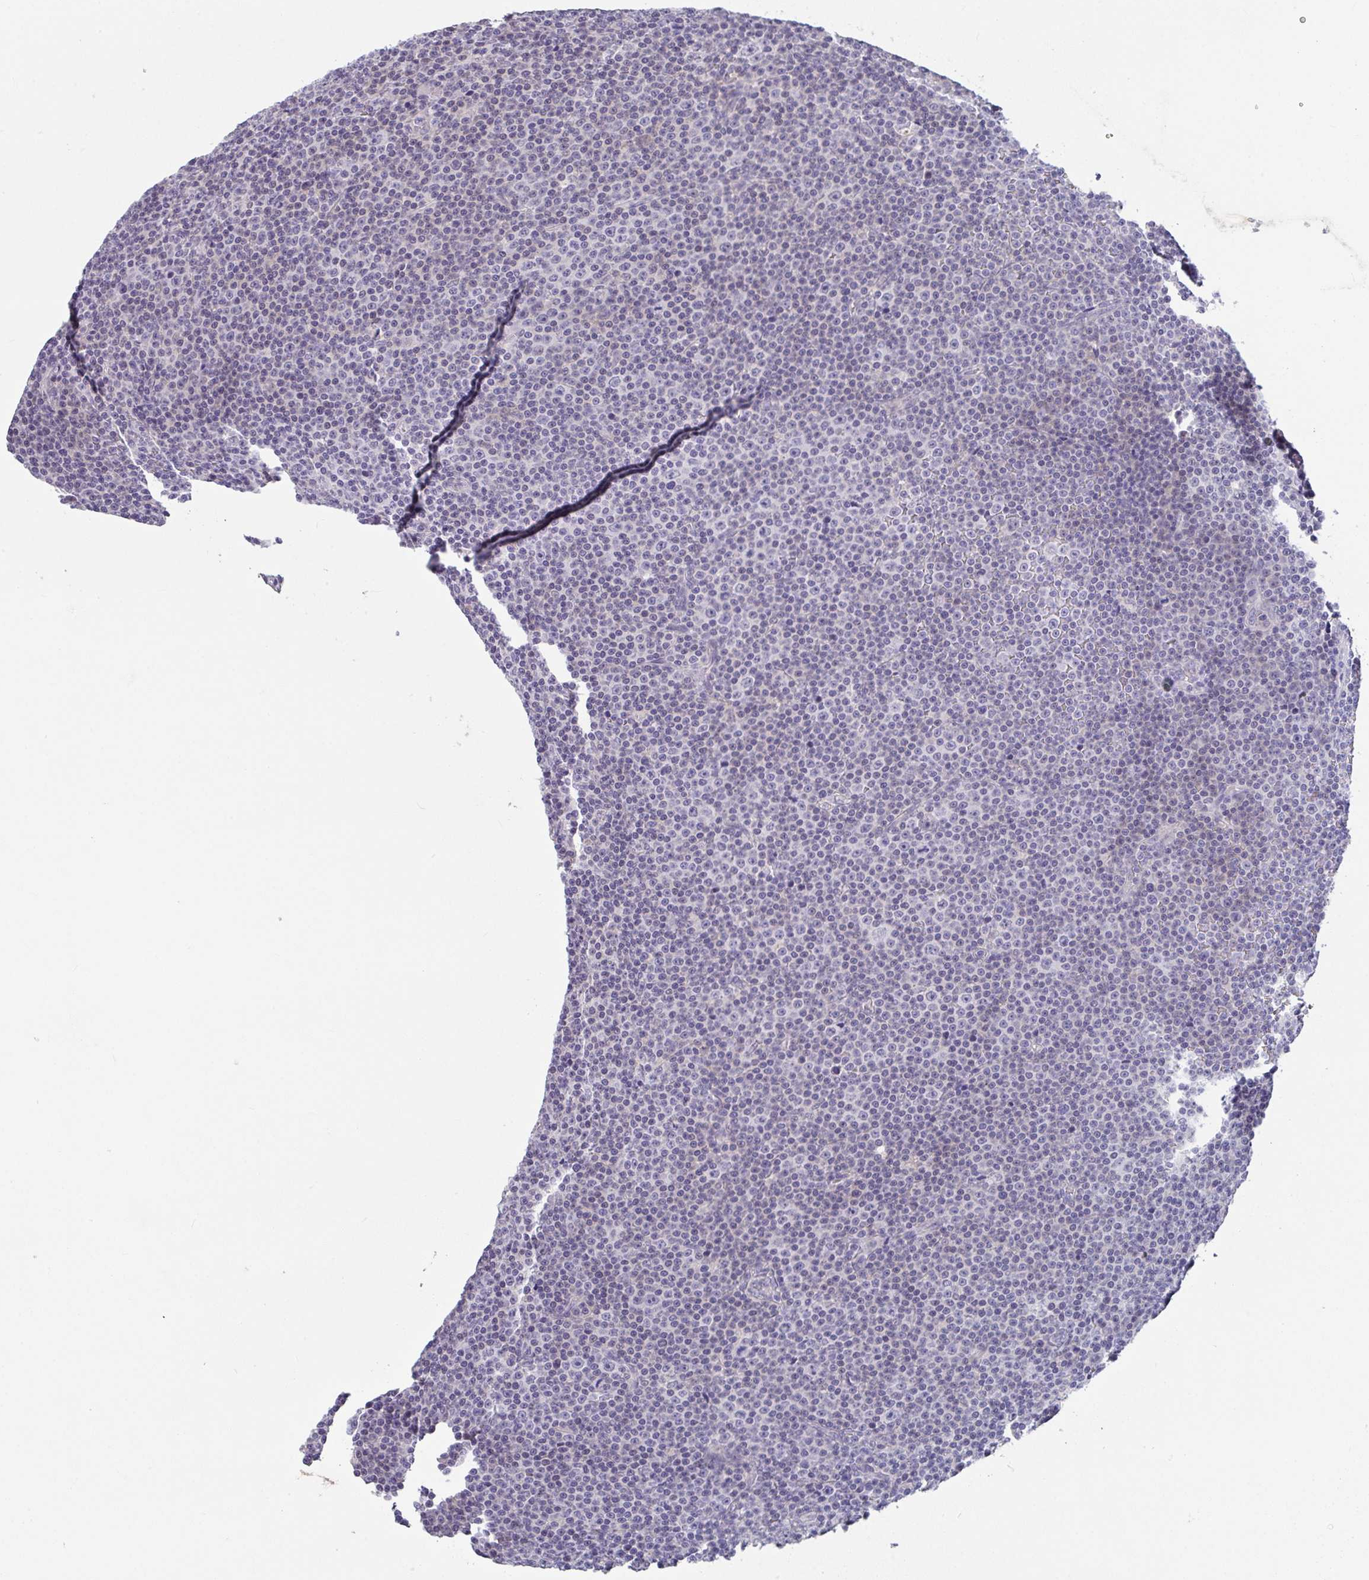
{"staining": {"intensity": "negative", "quantity": "none", "location": "none"}, "tissue": "lymphoma", "cell_type": "Tumor cells", "image_type": "cancer", "snomed": [{"axis": "morphology", "description": "Malignant lymphoma, non-Hodgkin's type, Low grade"}, {"axis": "topography", "description": "Lymph node"}], "caption": "Lymphoma was stained to show a protein in brown. There is no significant expression in tumor cells.", "gene": "GLTPD2", "patient": {"sex": "female", "age": 67}}